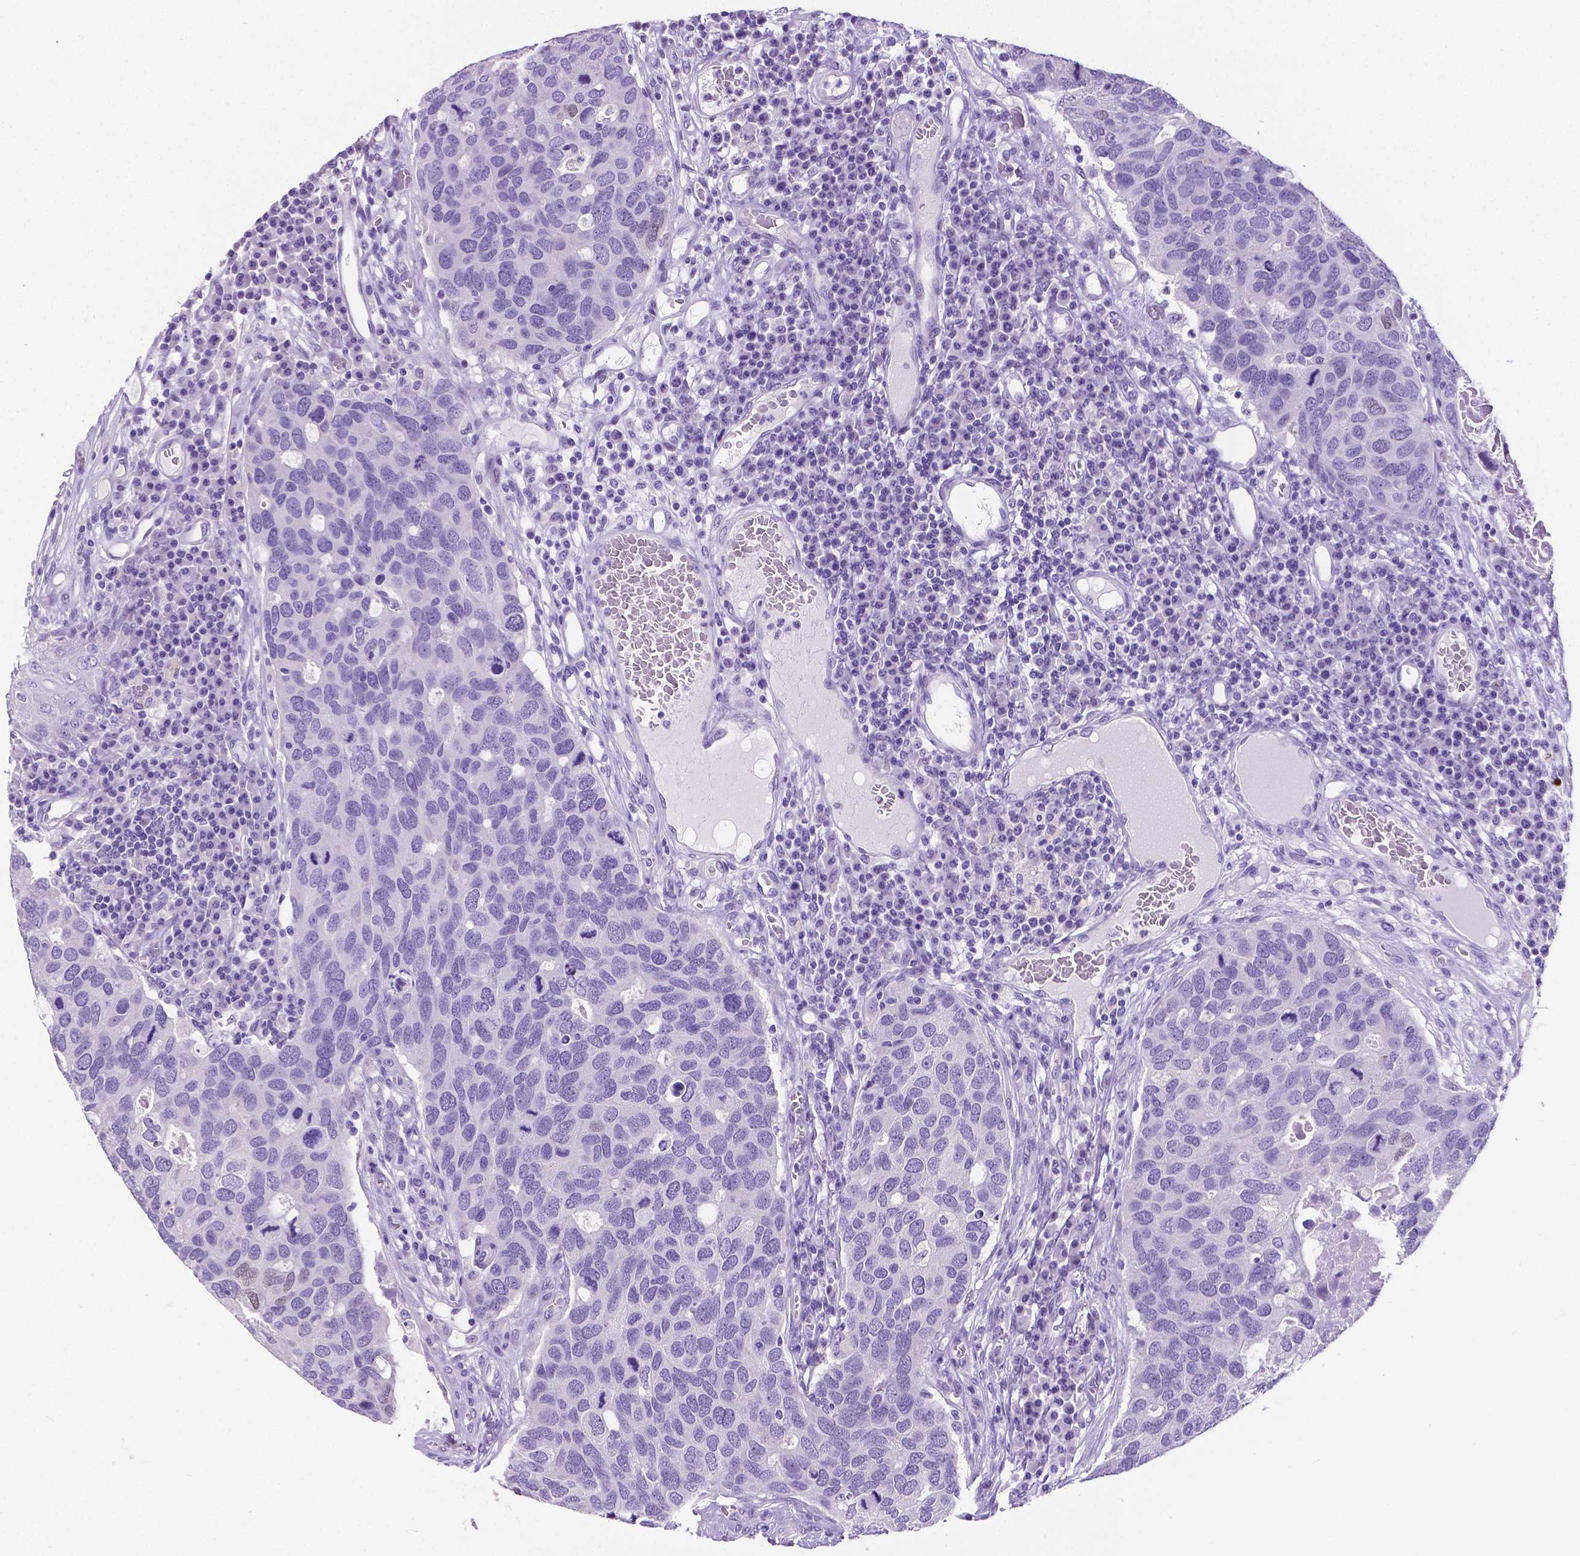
{"staining": {"intensity": "negative", "quantity": "none", "location": "none"}, "tissue": "breast cancer", "cell_type": "Tumor cells", "image_type": "cancer", "snomed": [{"axis": "morphology", "description": "Duct carcinoma"}, {"axis": "topography", "description": "Breast"}], "caption": "Image shows no protein positivity in tumor cells of breast cancer (infiltrating ductal carcinoma) tissue. (DAB IHC, high magnification).", "gene": "SATB2", "patient": {"sex": "female", "age": 83}}